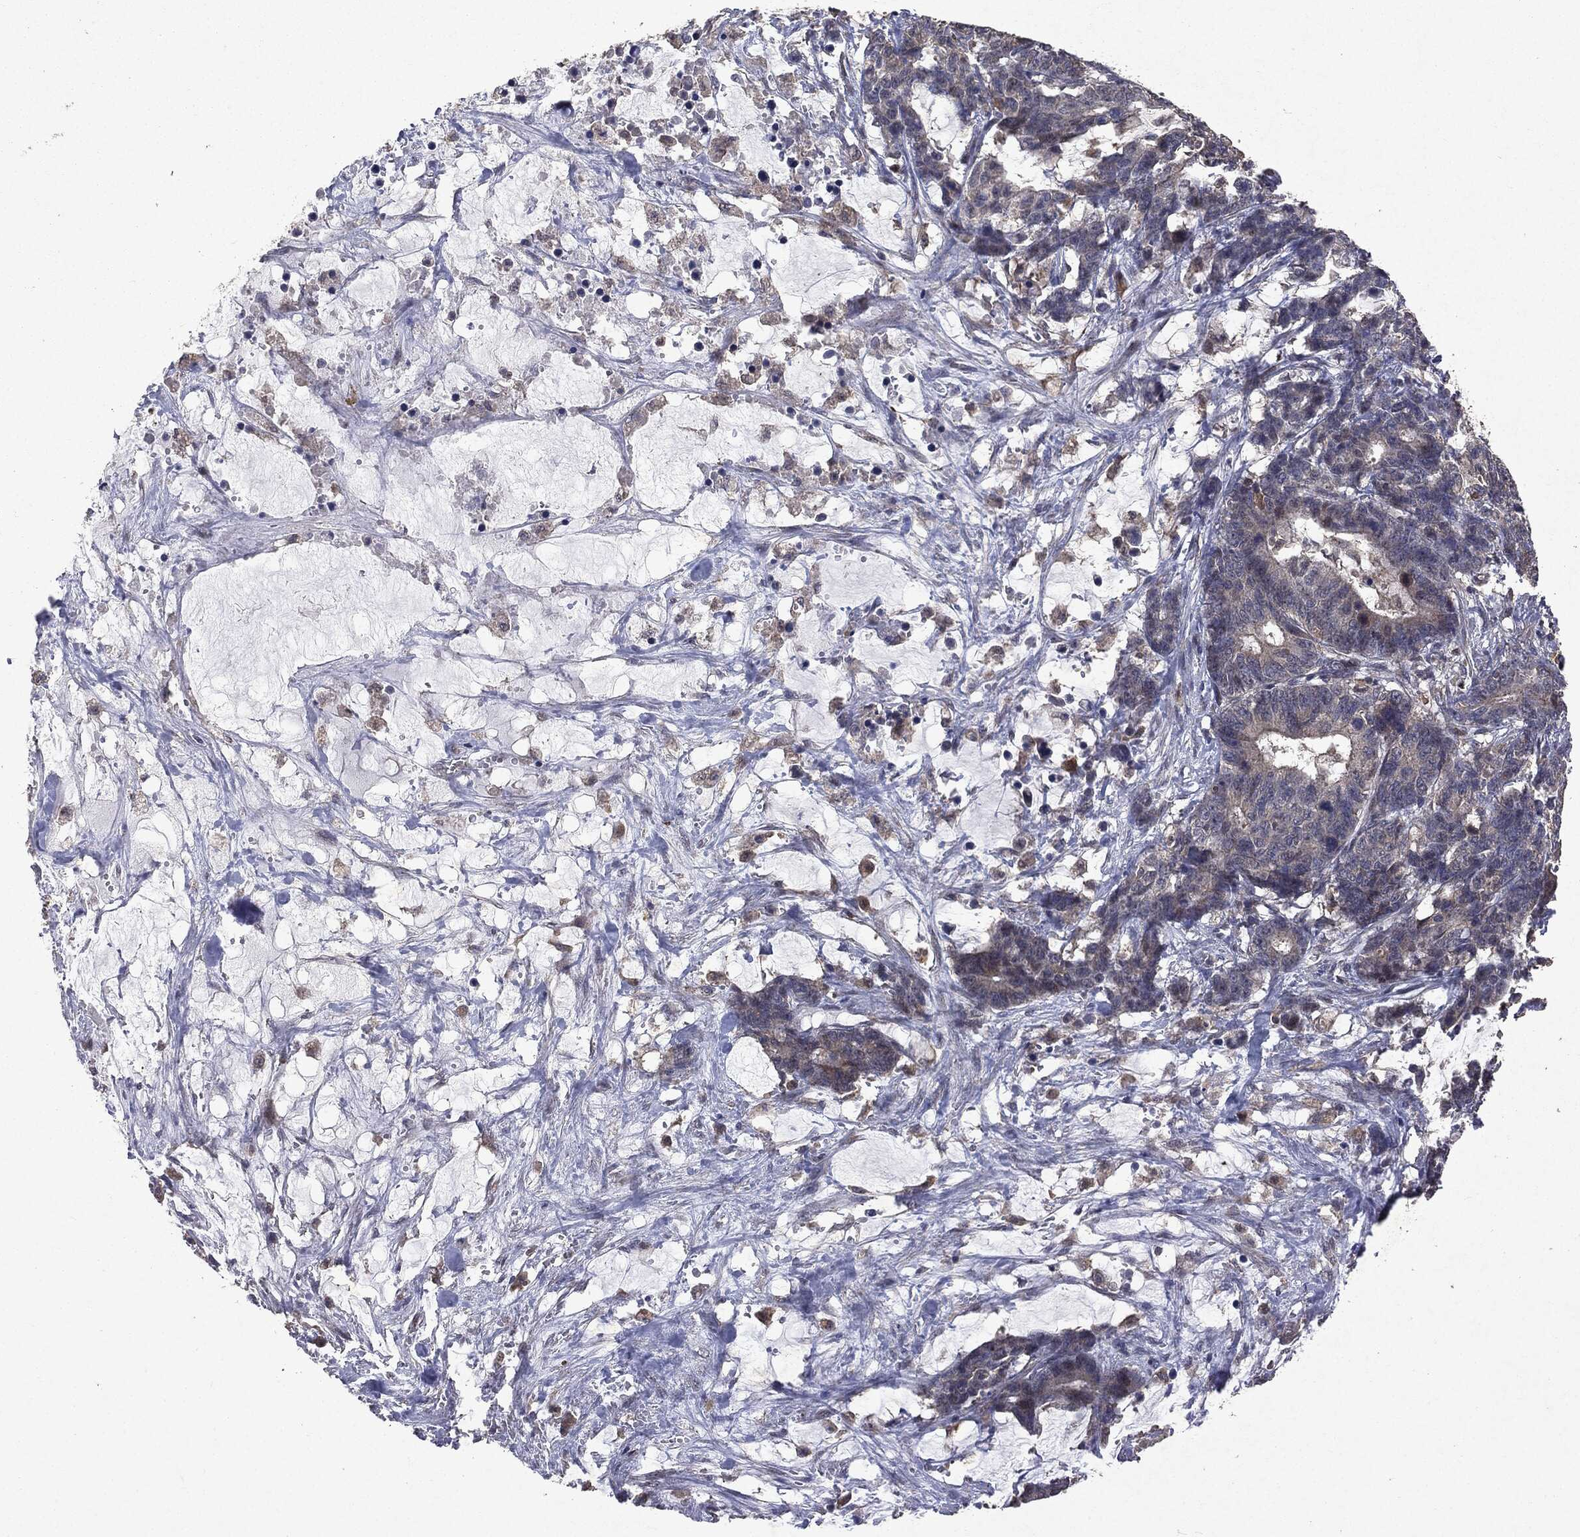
{"staining": {"intensity": "negative", "quantity": "none", "location": "none"}, "tissue": "stomach cancer", "cell_type": "Tumor cells", "image_type": "cancer", "snomed": [{"axis": "morphology", "description": "Normal tissue, NOS"}, {"axis": "morphology", "description": "Adenocarcinoma, NOS"}, {"axis": "topography", "description": "Stomach"}], "caption": "This is an IHC micrograph of stomach cancer. There is no staining in tumor cells.", "gene": "PTEN", "patient": {"sex": "female", "age": 64}}